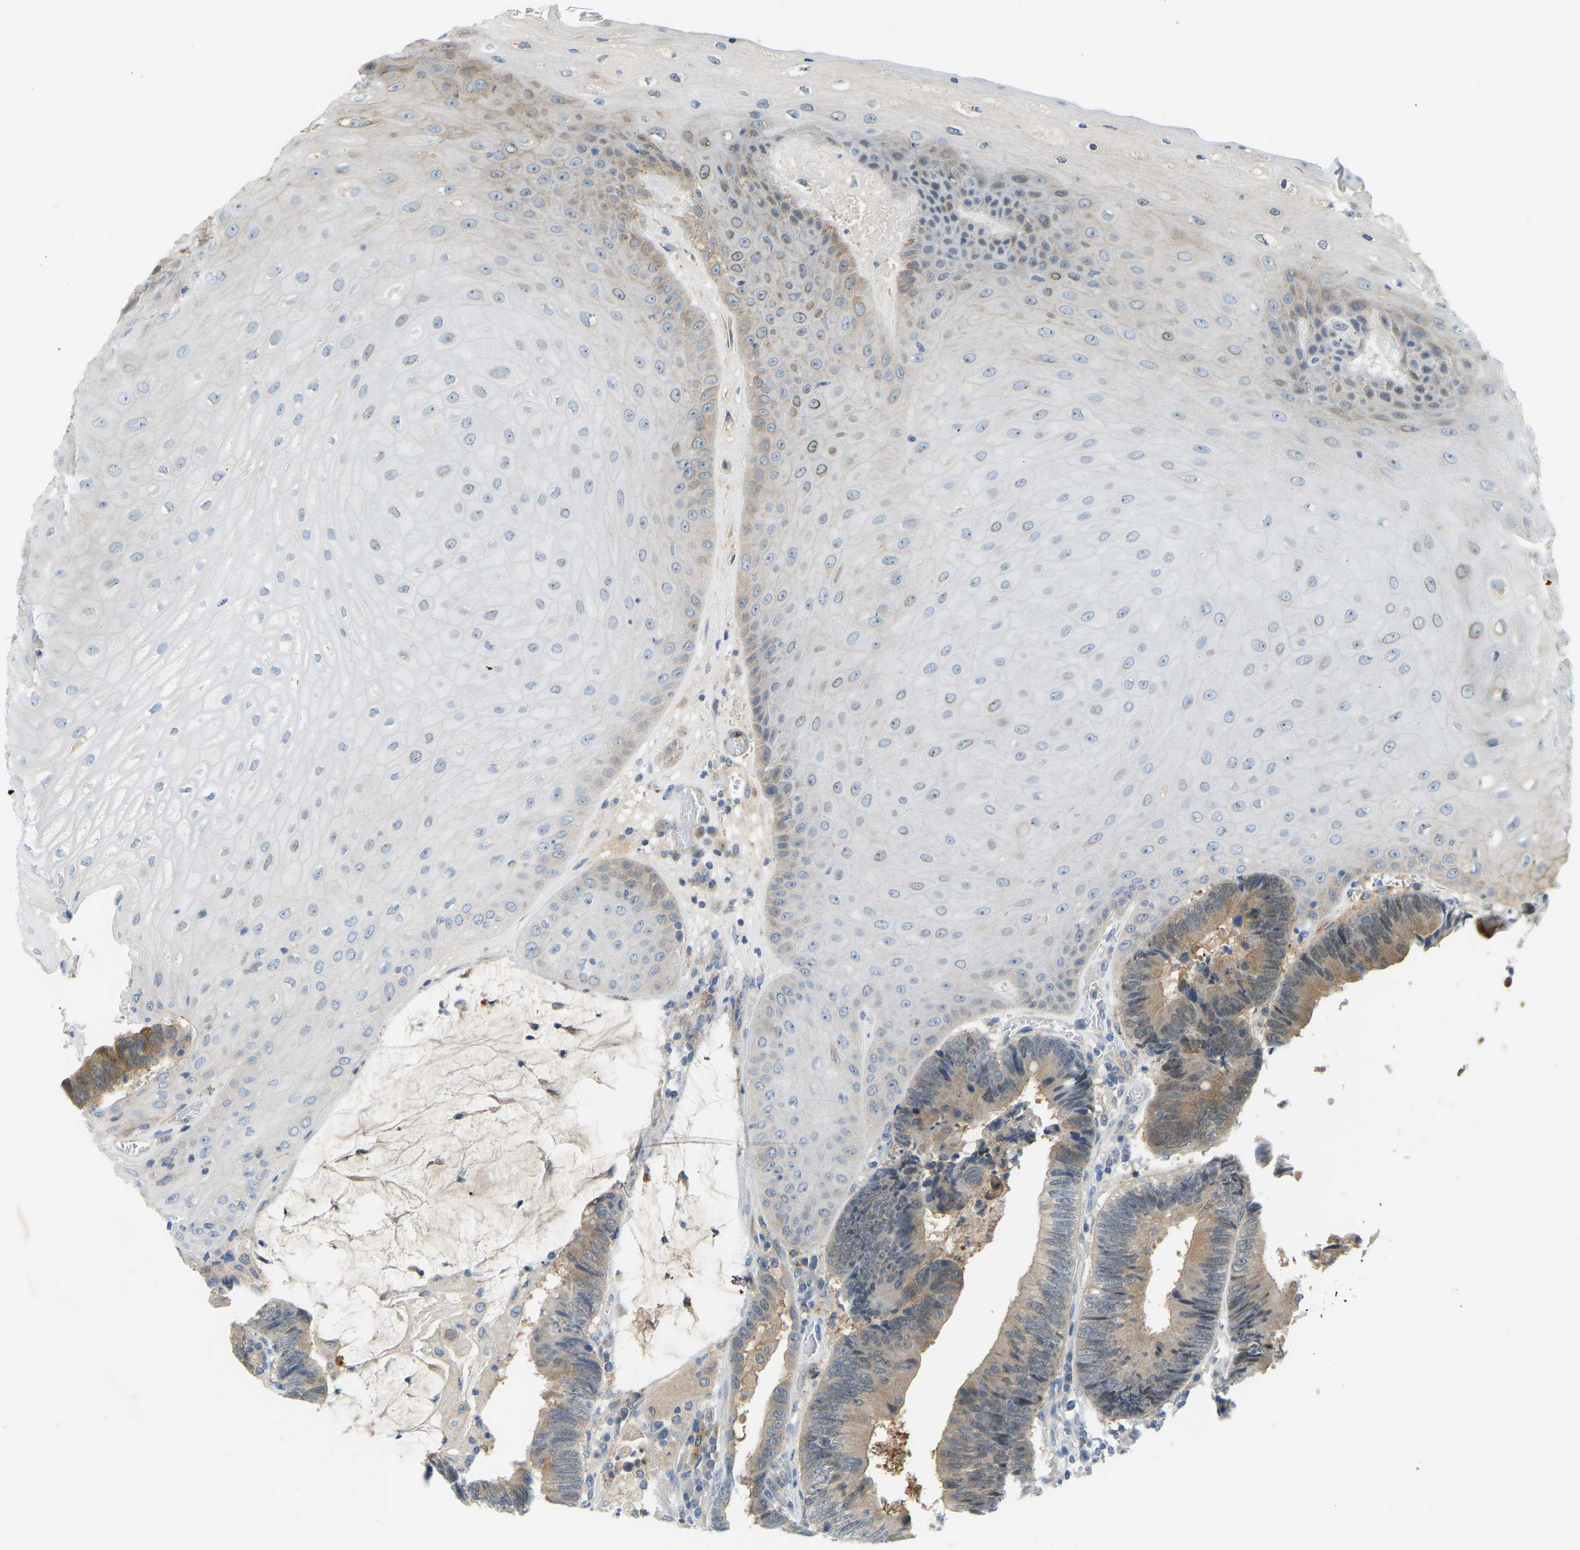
{"staining": {"intensity": "moderate", "quantity": ">75%", "location": "cytoplasmic/membranous"}, "tissue": "colorectal cancer", "cell_type": "Tumor cells", "image_type": "cancer", "snomed": [{"axis": "morphology", "description": "Adenocarcinoma, NOS"}, {"axis": "topography", "description": "Rectum"}, {"axis": "topography", "description": "Anal"}], "caption": "Moderate cytoplasmic/membranous expression is seen in about >75% of tumor cells in adenocarcinoma (colorectal). (brown staining indicates protein expression, while blue staining denotes nuclei).", "gene": "NME8", "patient": {"sex": "female", "age": 89}}